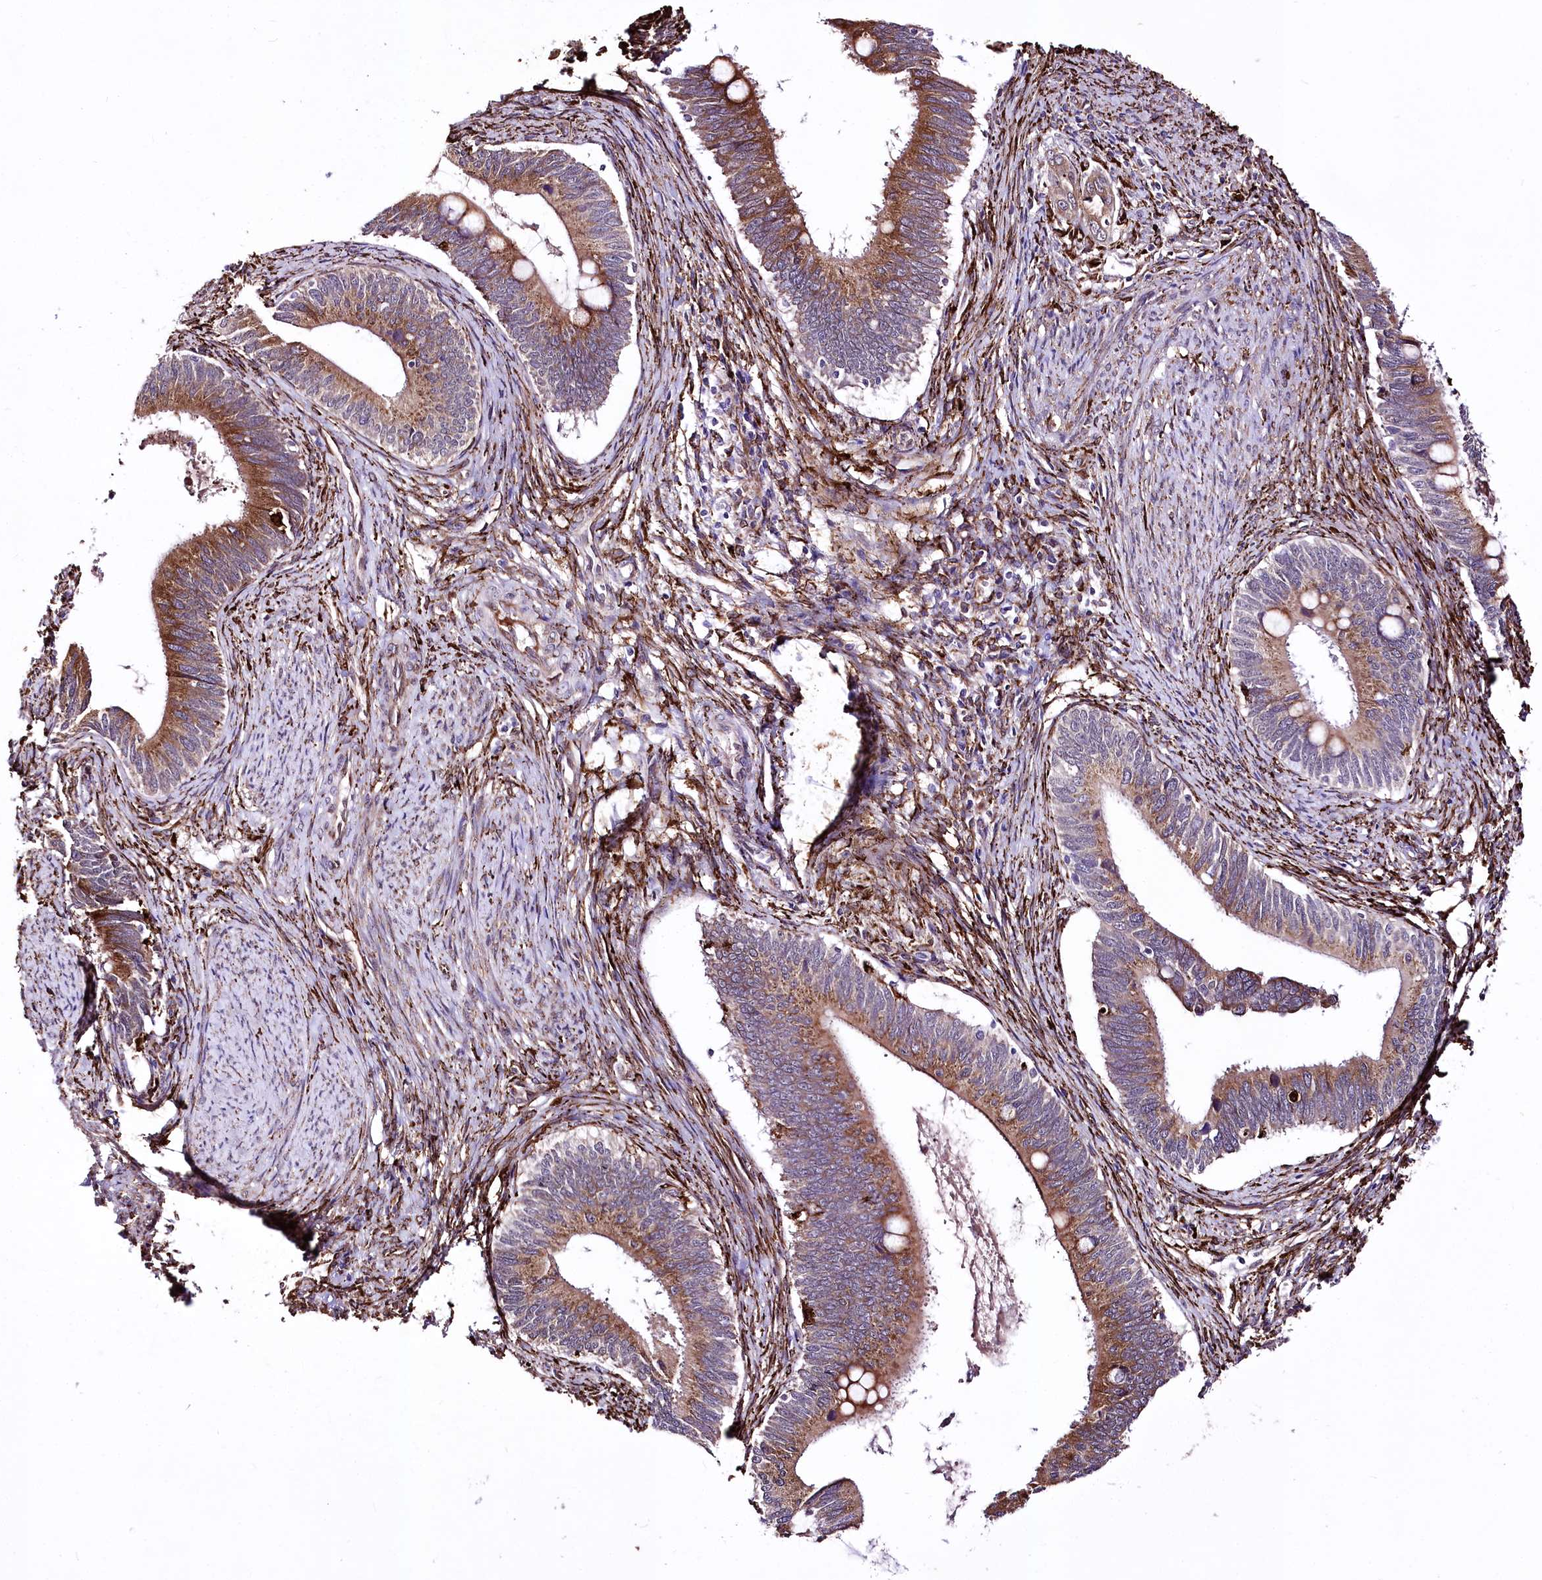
{"staining": {"intensity": "moderate", "quantity": ">75%", "location": "cytoplasmic/membranous"}, "tissue": "cervical cancer", "cell_type": "Tumor cells", "image_type": "cancer", "snomed": [{"axis": "morphology", "description": "Adenocarcinoma, NOS"}, {"axis": "topography", "description": "Cervix"}], "caption": "IHC (DAB (3,3'-diaminobenzidine)) staining of cervical adenocarcinoma reveals moderate cytoplasmic/membranous protein staining in about >75% of tumor cells.", "gene": "WWC1", "patient": {"sex": "female", "age": 42}}